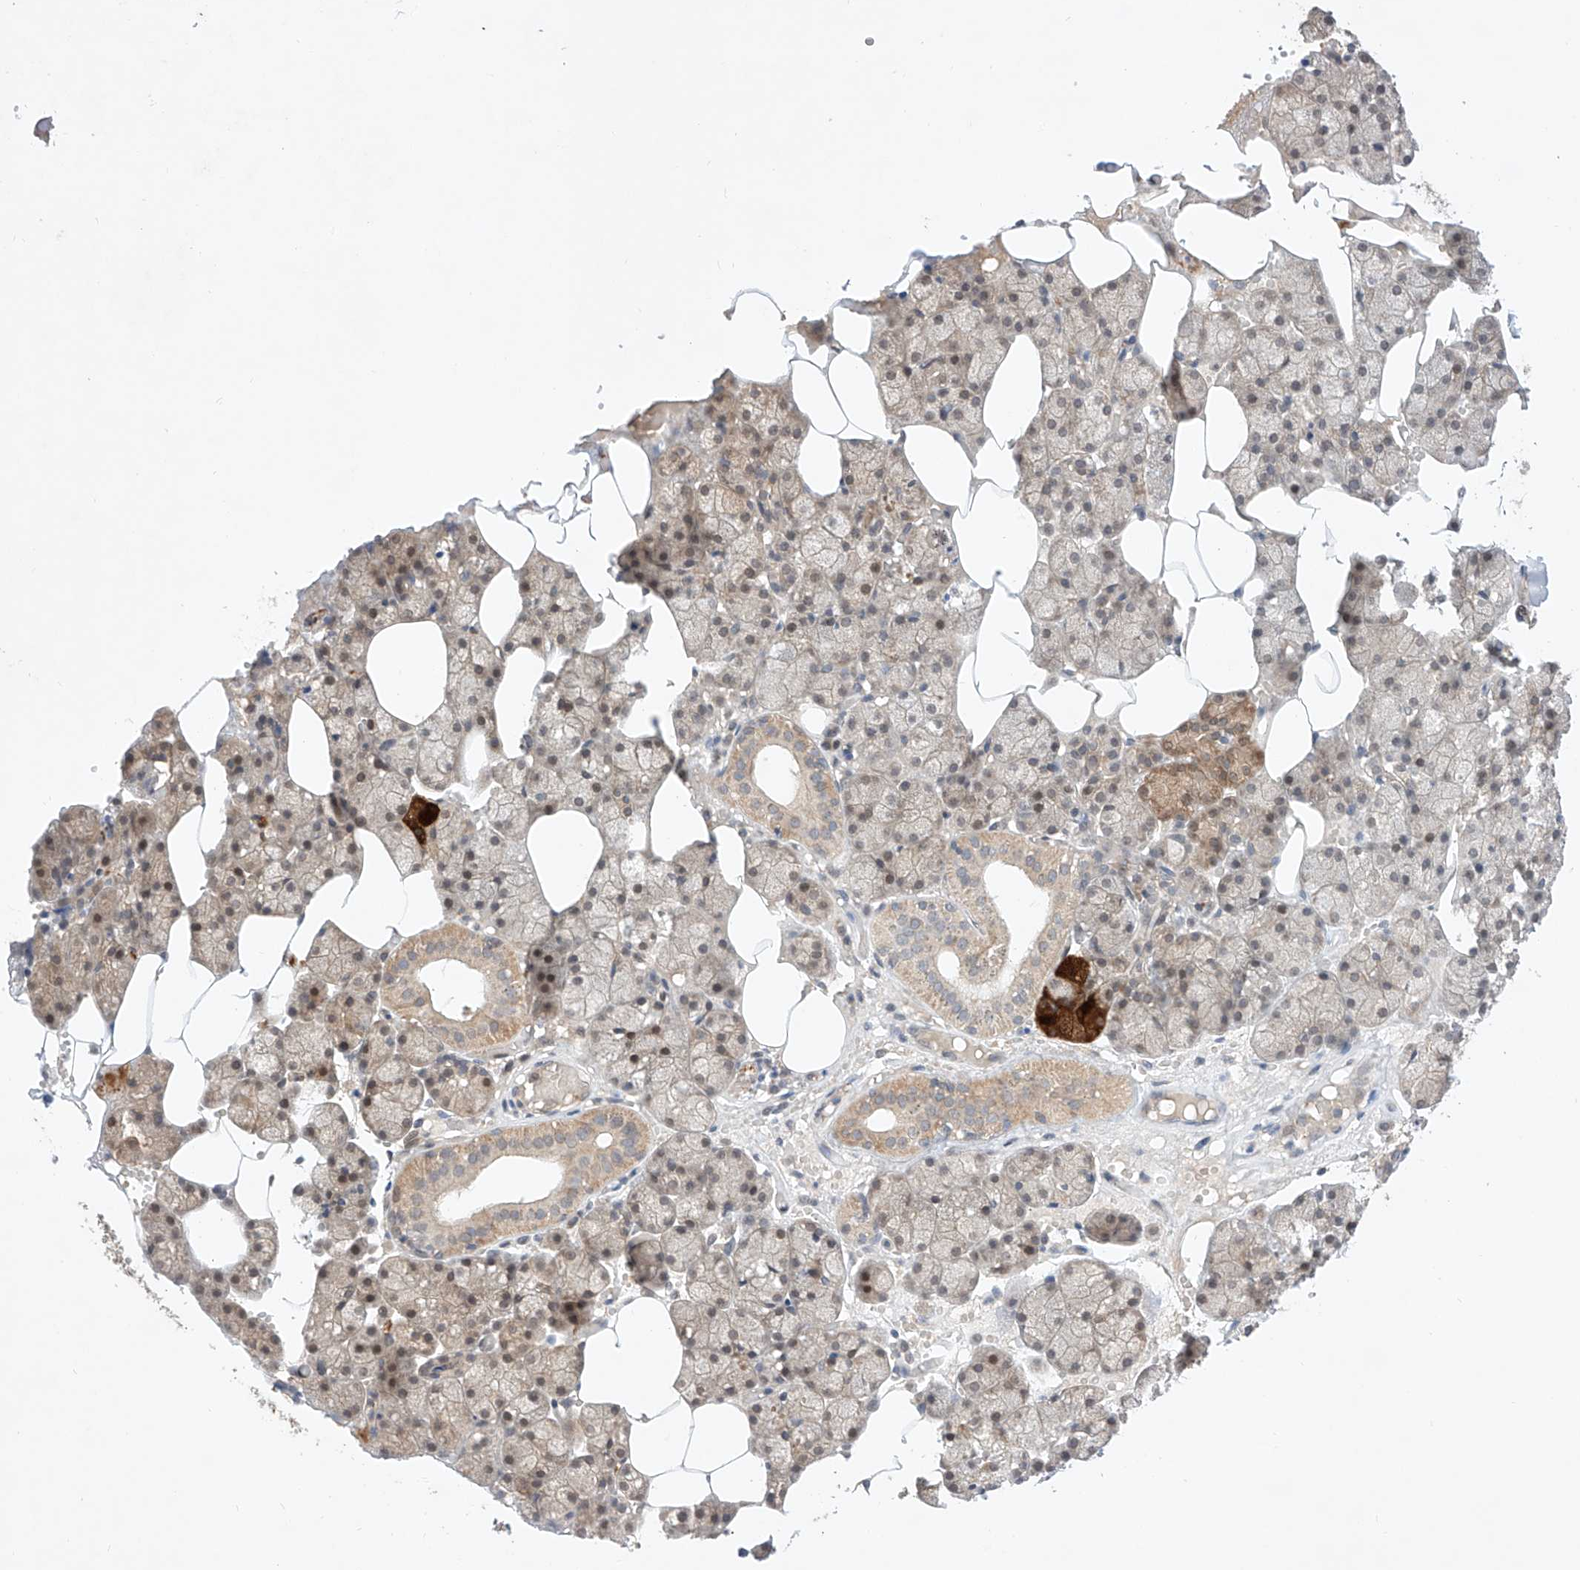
{"staining": {"intensity": "moderate", "quantity": "<25%", "location": "cytoplasmic/membranous"}, "tissue": "salivary gland", "cell_type": "Glandular cells", "image_type": "normal", "snomed": [{"axis": "morphology", "description": "Normal tissue, NOS"}, {"axis": "topography", "description": "Salivary gland"}], "caption": "DAB immunohistochemical staining of benign human salivary gland displays moderate cytoplasmic/membranous protein staining in approximately <25% of glandular cells.", "gene": "ZNF124", "patient": {"sex": "male", "age": 62}}